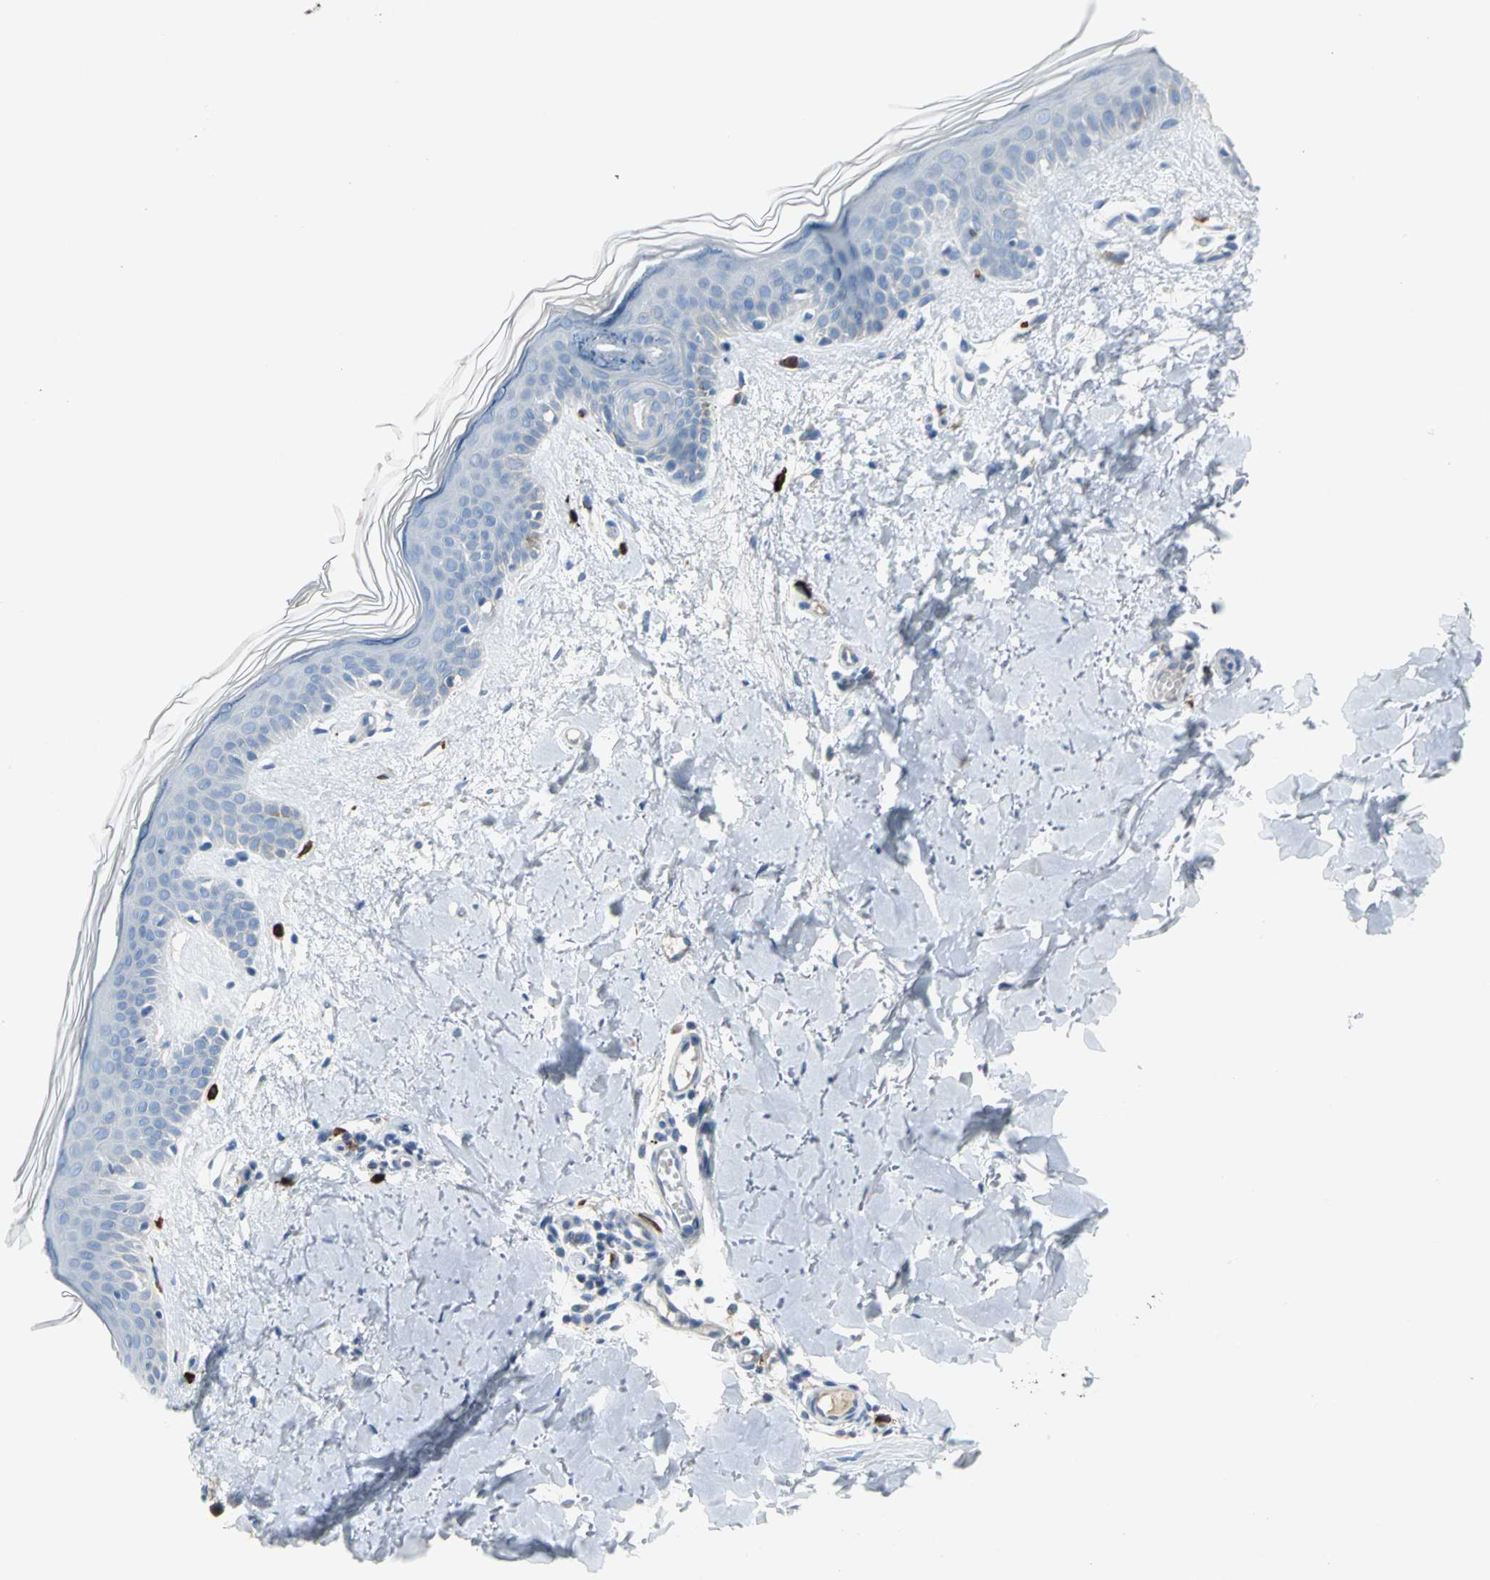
{"staining": {"intensity": "negative", "quantity": "none", "location": "none"}, "tissue": "skin", "cell_type": "Fibroblasts", "image_type": "normal", "snomed": [{"axis": "morphology", "description": "Normal tissue, NOS"}, {"axis": "topography", "description": "Skin"}], "caption": "Micrograph shows no protein expression in fibroblasts of unremarkable skin.", "gene": "ALOX15", "patient": {"sex": "female", "age": 56}}